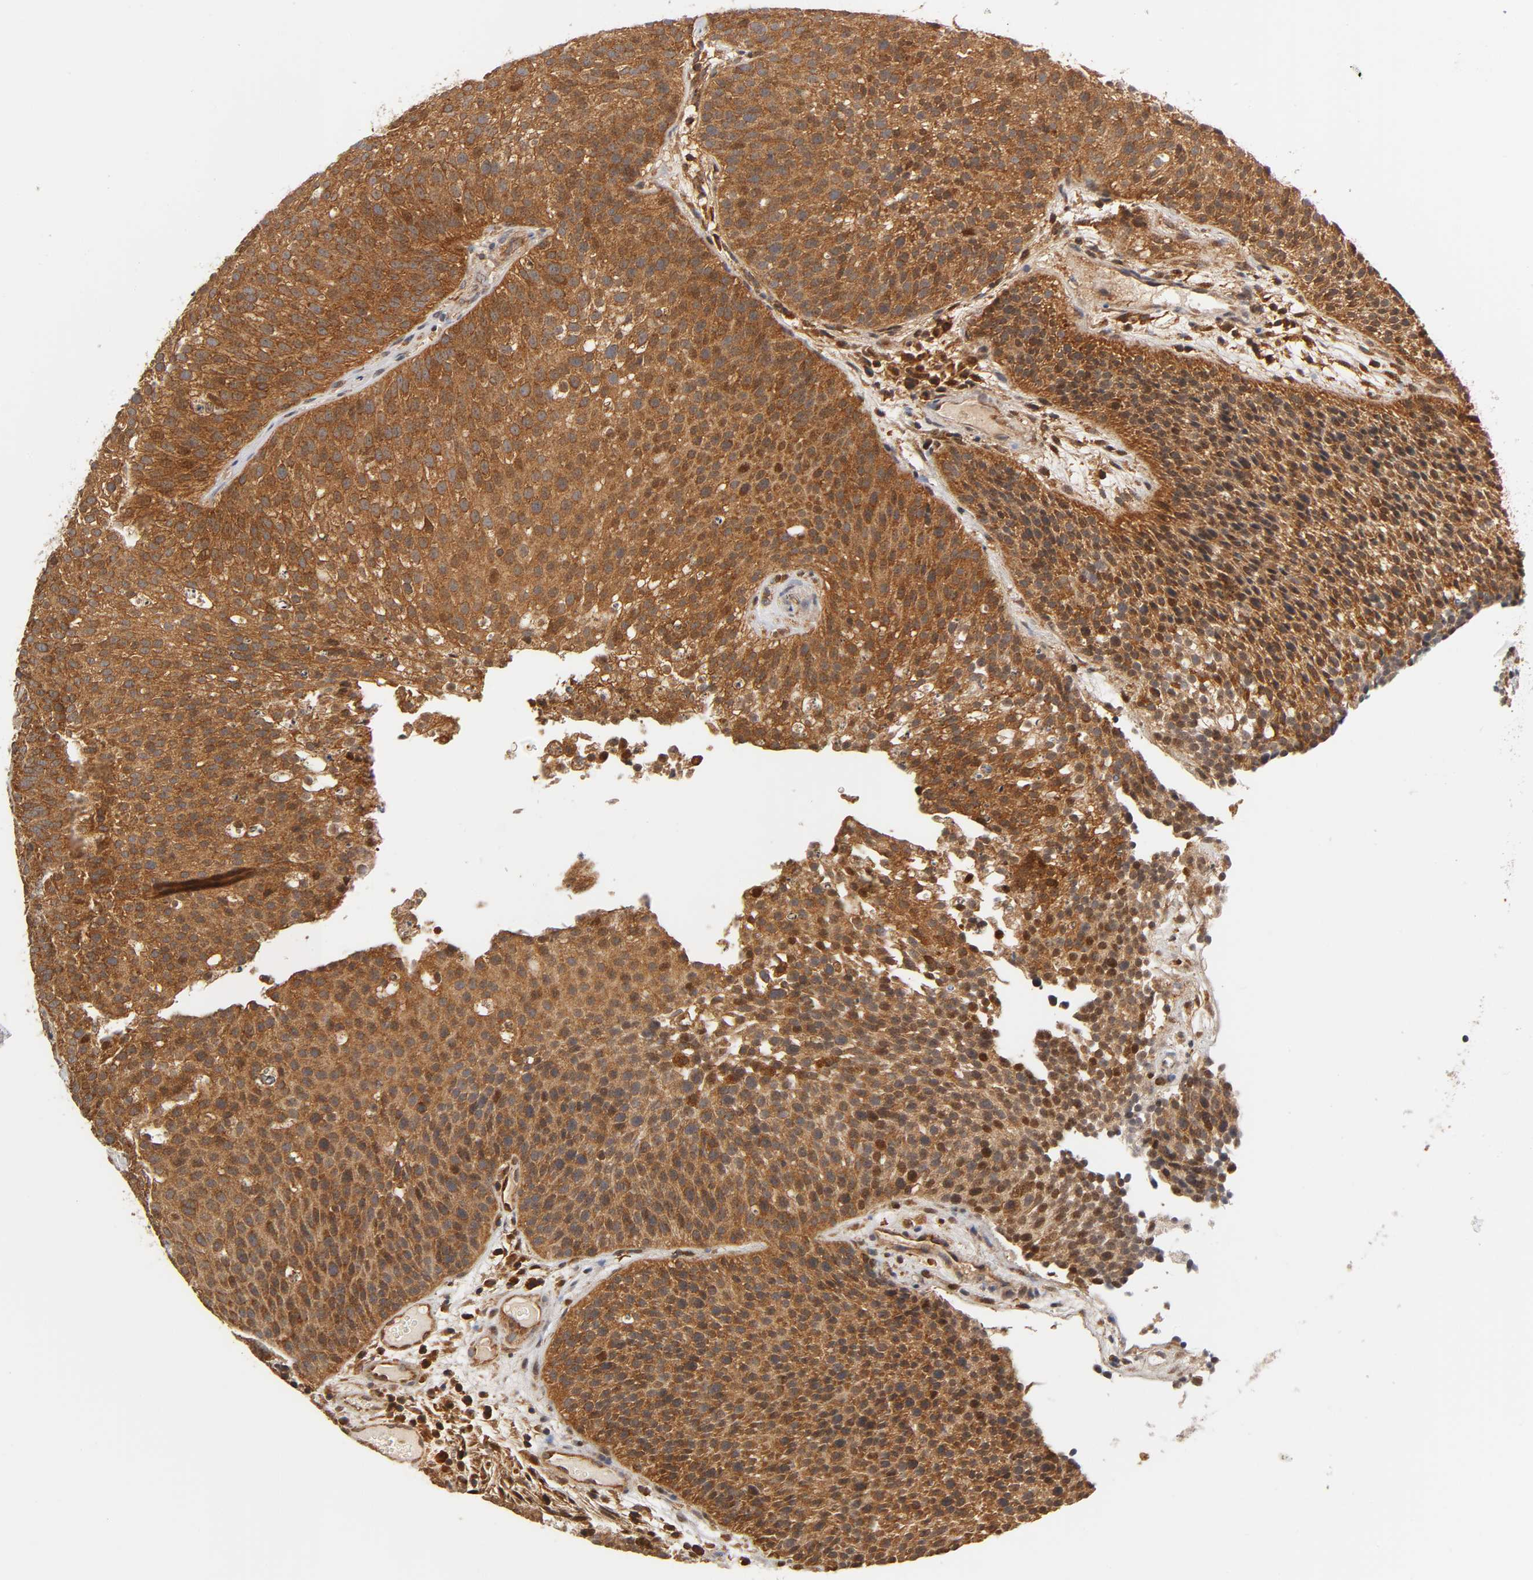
{"staining": {"intensity": "strong", "quantity": ">75%", "location": "cytoplasmic/membranous"}, "tissue": "urothelial cancer", "cell_type": "Tumor cells", "image_type": "cancer", "snomed": [{"axis": "morphology", "description": "Urothelial carcinoma, Low grade"}, {"axis": "topography", "description": "Urinary bladder"}], "caption": "IHC of human urothelial carcinoma (low-grade) demonstrates high levels of strong cytoplasmic/membranous expression in approximately >75% of tumor cells. The staining was performed using DAB, with brown indicating positive protein expression. Nuclei are stained blue with hematoxylin.", "gene": "PAFAH1B1", "patient": {"sex": "male", "age": 85}}